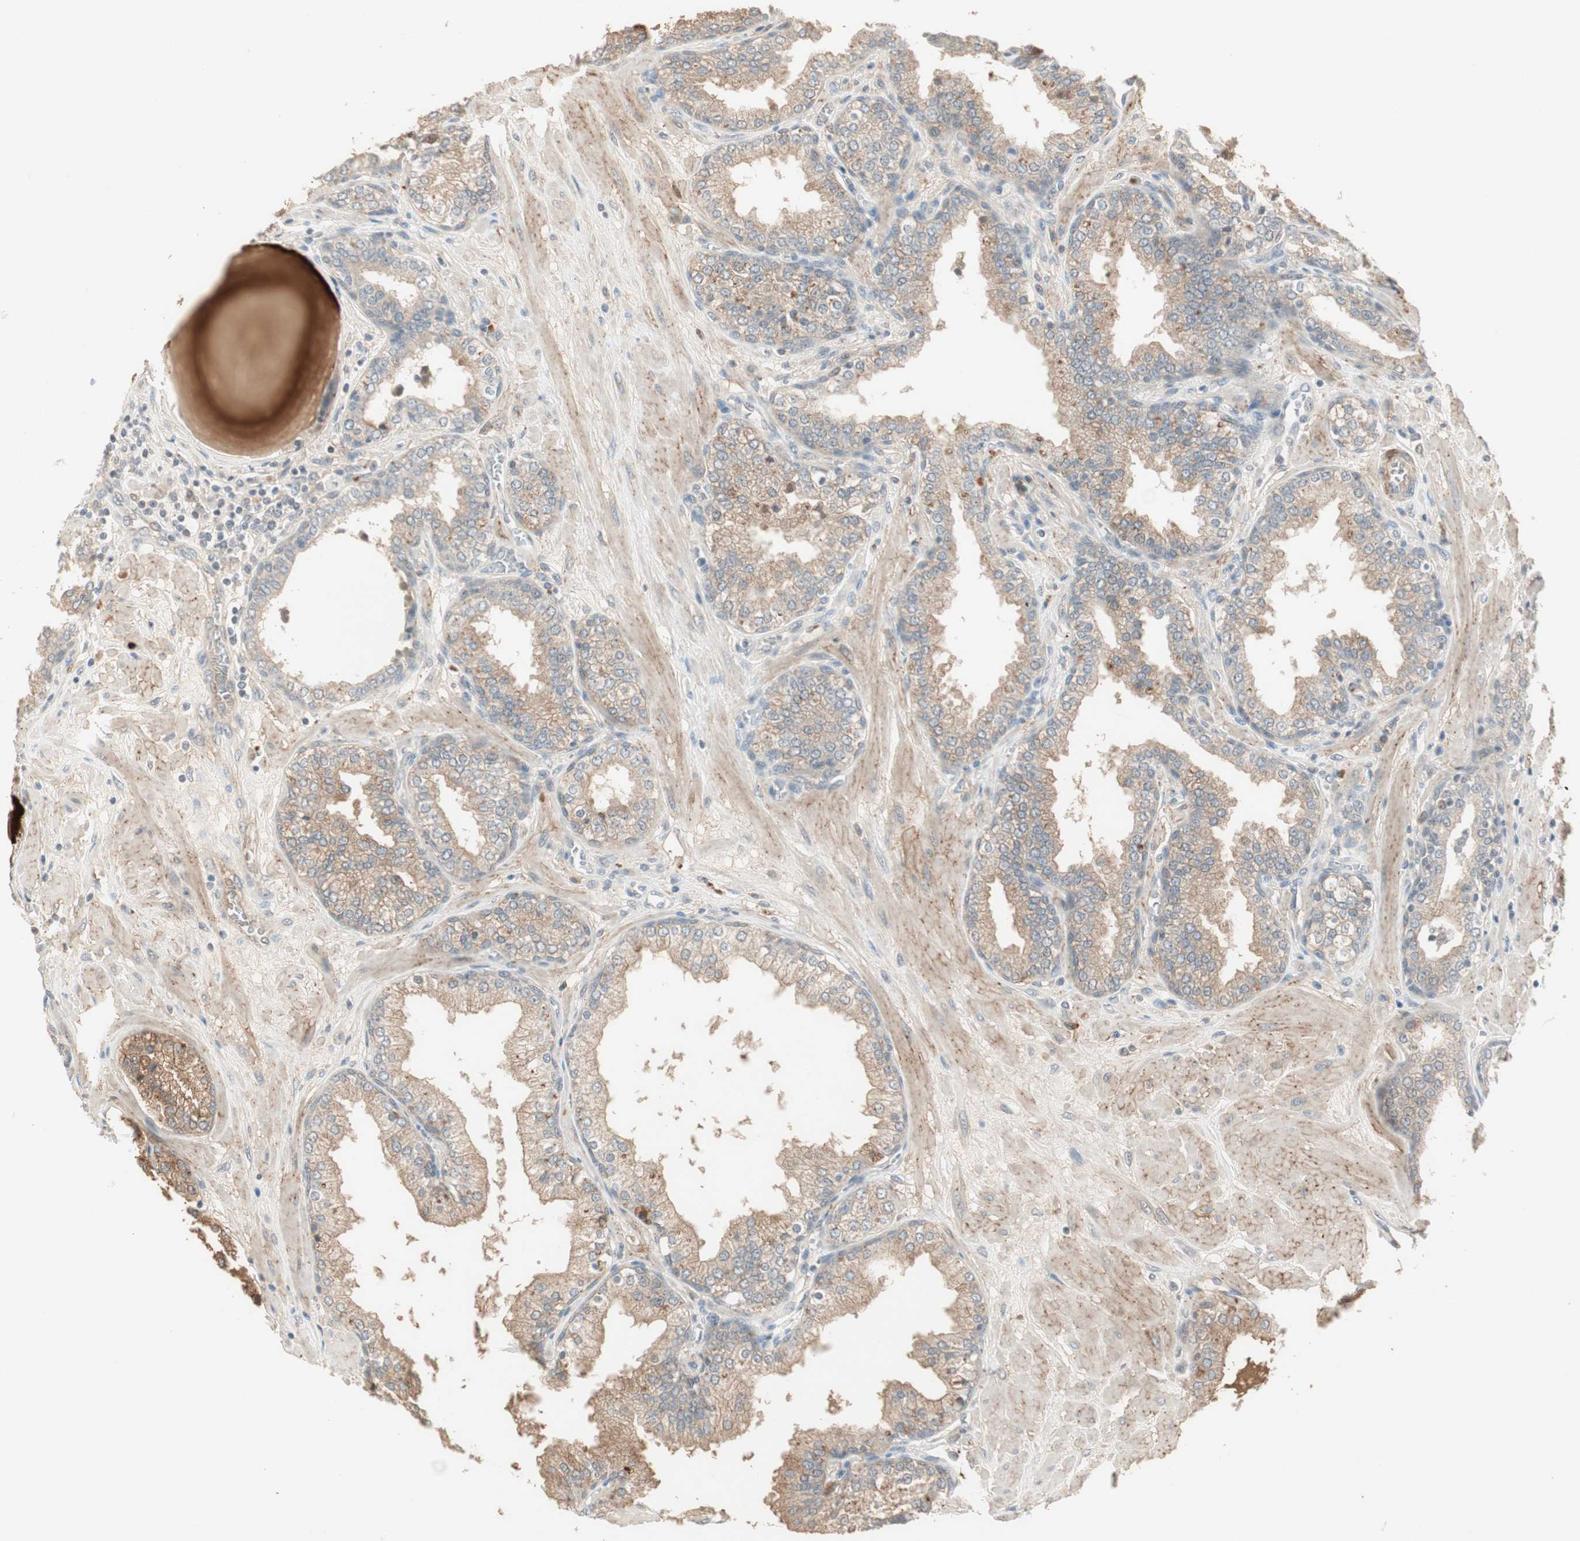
{"staining": {"intensity": "weak", "quantity": ">75%", "location": "cytoplasmic/membranous"}, "tissue": "prostate", "cell_type": "Glandular cells", "image_type": "normal", "snomed": [{"axis": "morphology", "description": "Normal tissue, NOS"}, {"axis": "topography", "description": "Prostate"}], "caption": "Prostate stained with immunohistochemistry (IHC) displays weak cytoplasmic/membranous expression in approximately >75% of glandular cells. (DAB IHC, brown staining for protein, blue staining for nuclei).", "gene": "RNGTT", "patient": {"sex": "male", "age": 51}}